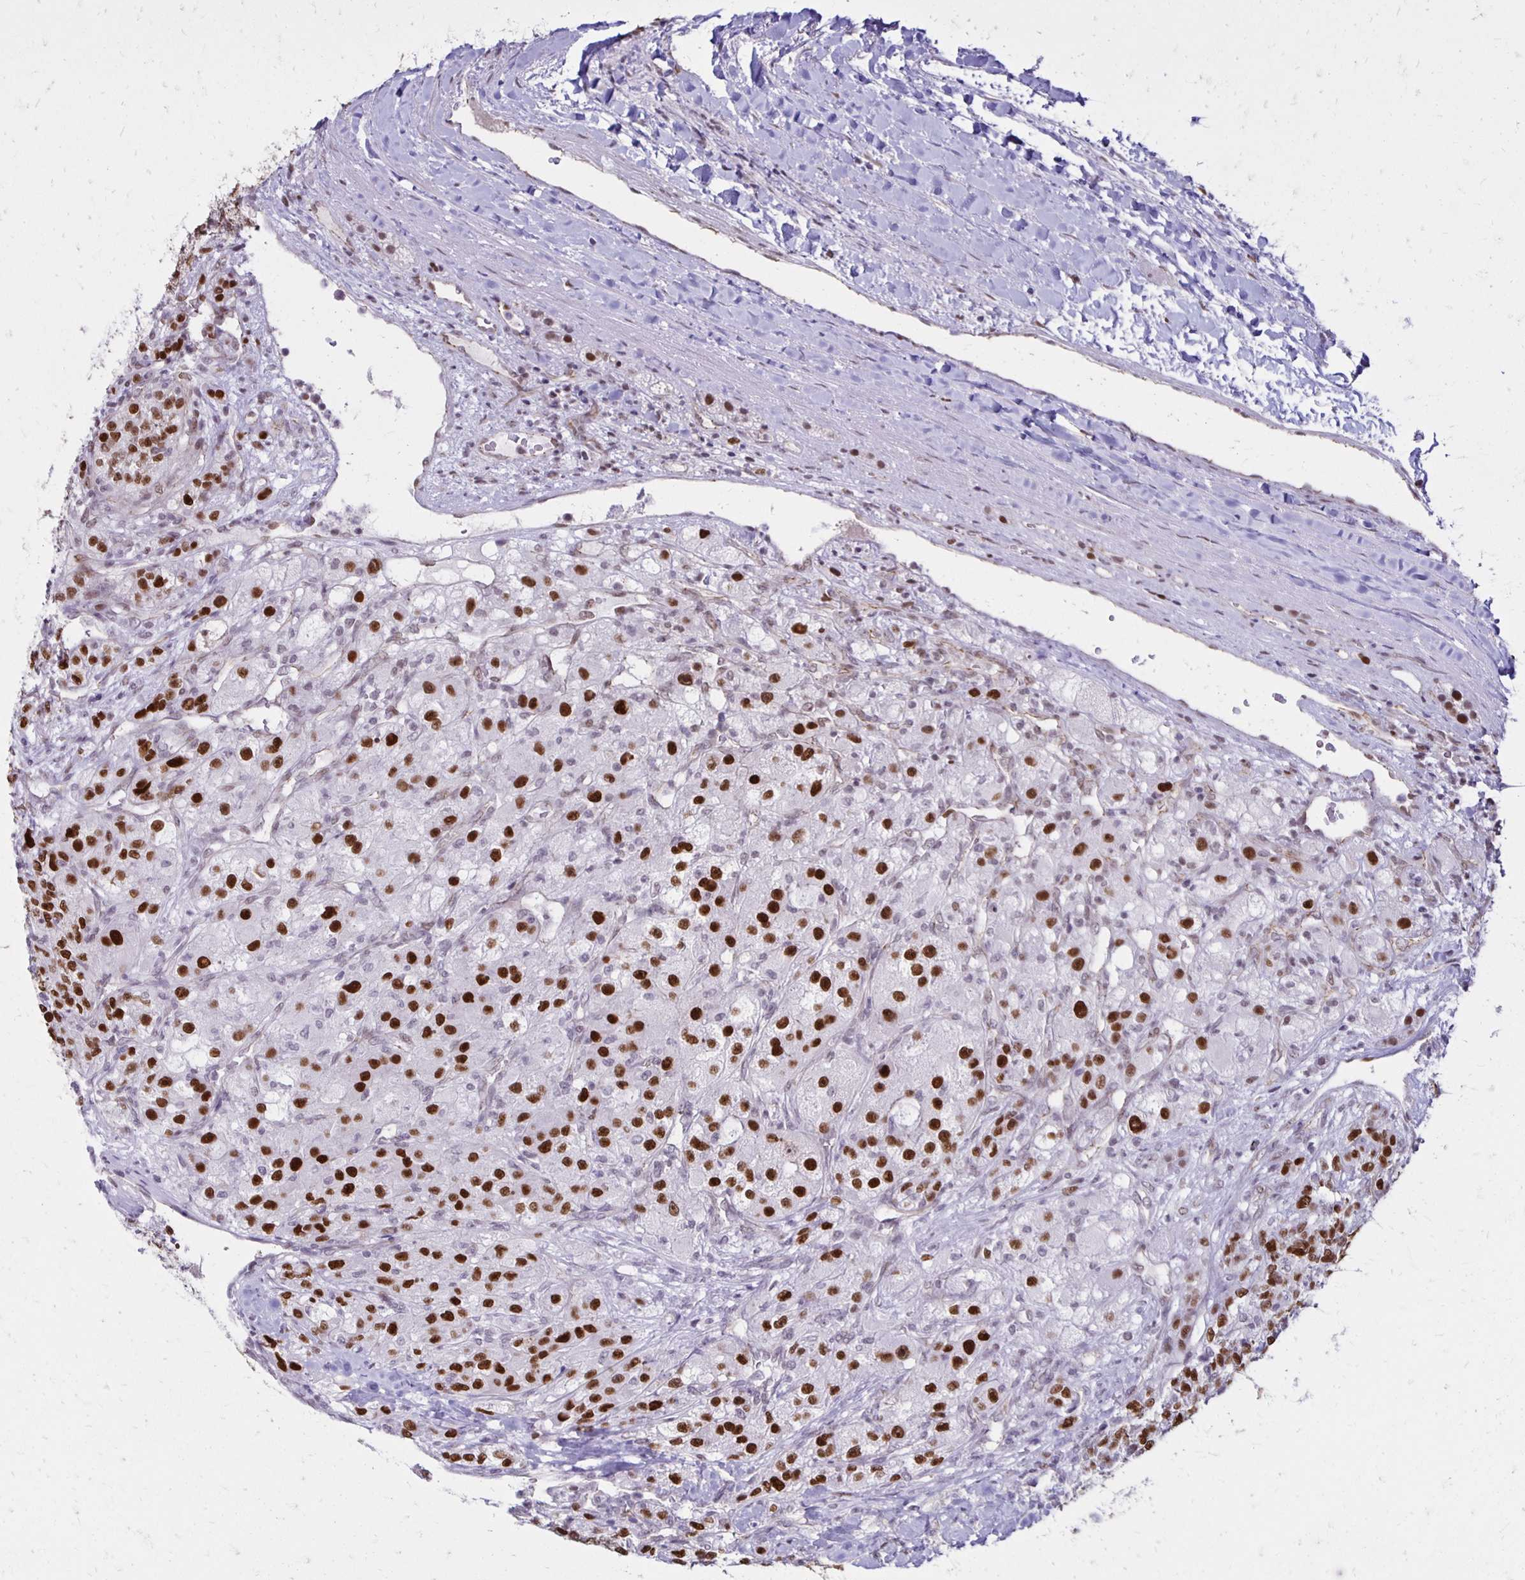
{"staining": {"intensity": "strong", "quantity": ">75%", "location": "nuclear"}, "tissue": "renal cancer", "cell_type": "Tumor cells", "image_type": "cancer", "snomed": [{"axis": "morphology", "description": "Adenocarcinoma, NOS"}, {"axis": "topography", "description": "Kidney"}], "caption": "Tumor cells show high levels of strong nuclear positivity in about >75% of cells in human adenocarcinoma (renal). The staining was performed using DAB to visualize the protein expression in brown, while the nuclei were stained in blue with hematoxylin (Magnification: 20x).", "gene": "DDB2", "patient": {"sex": "female", "age": 63}}